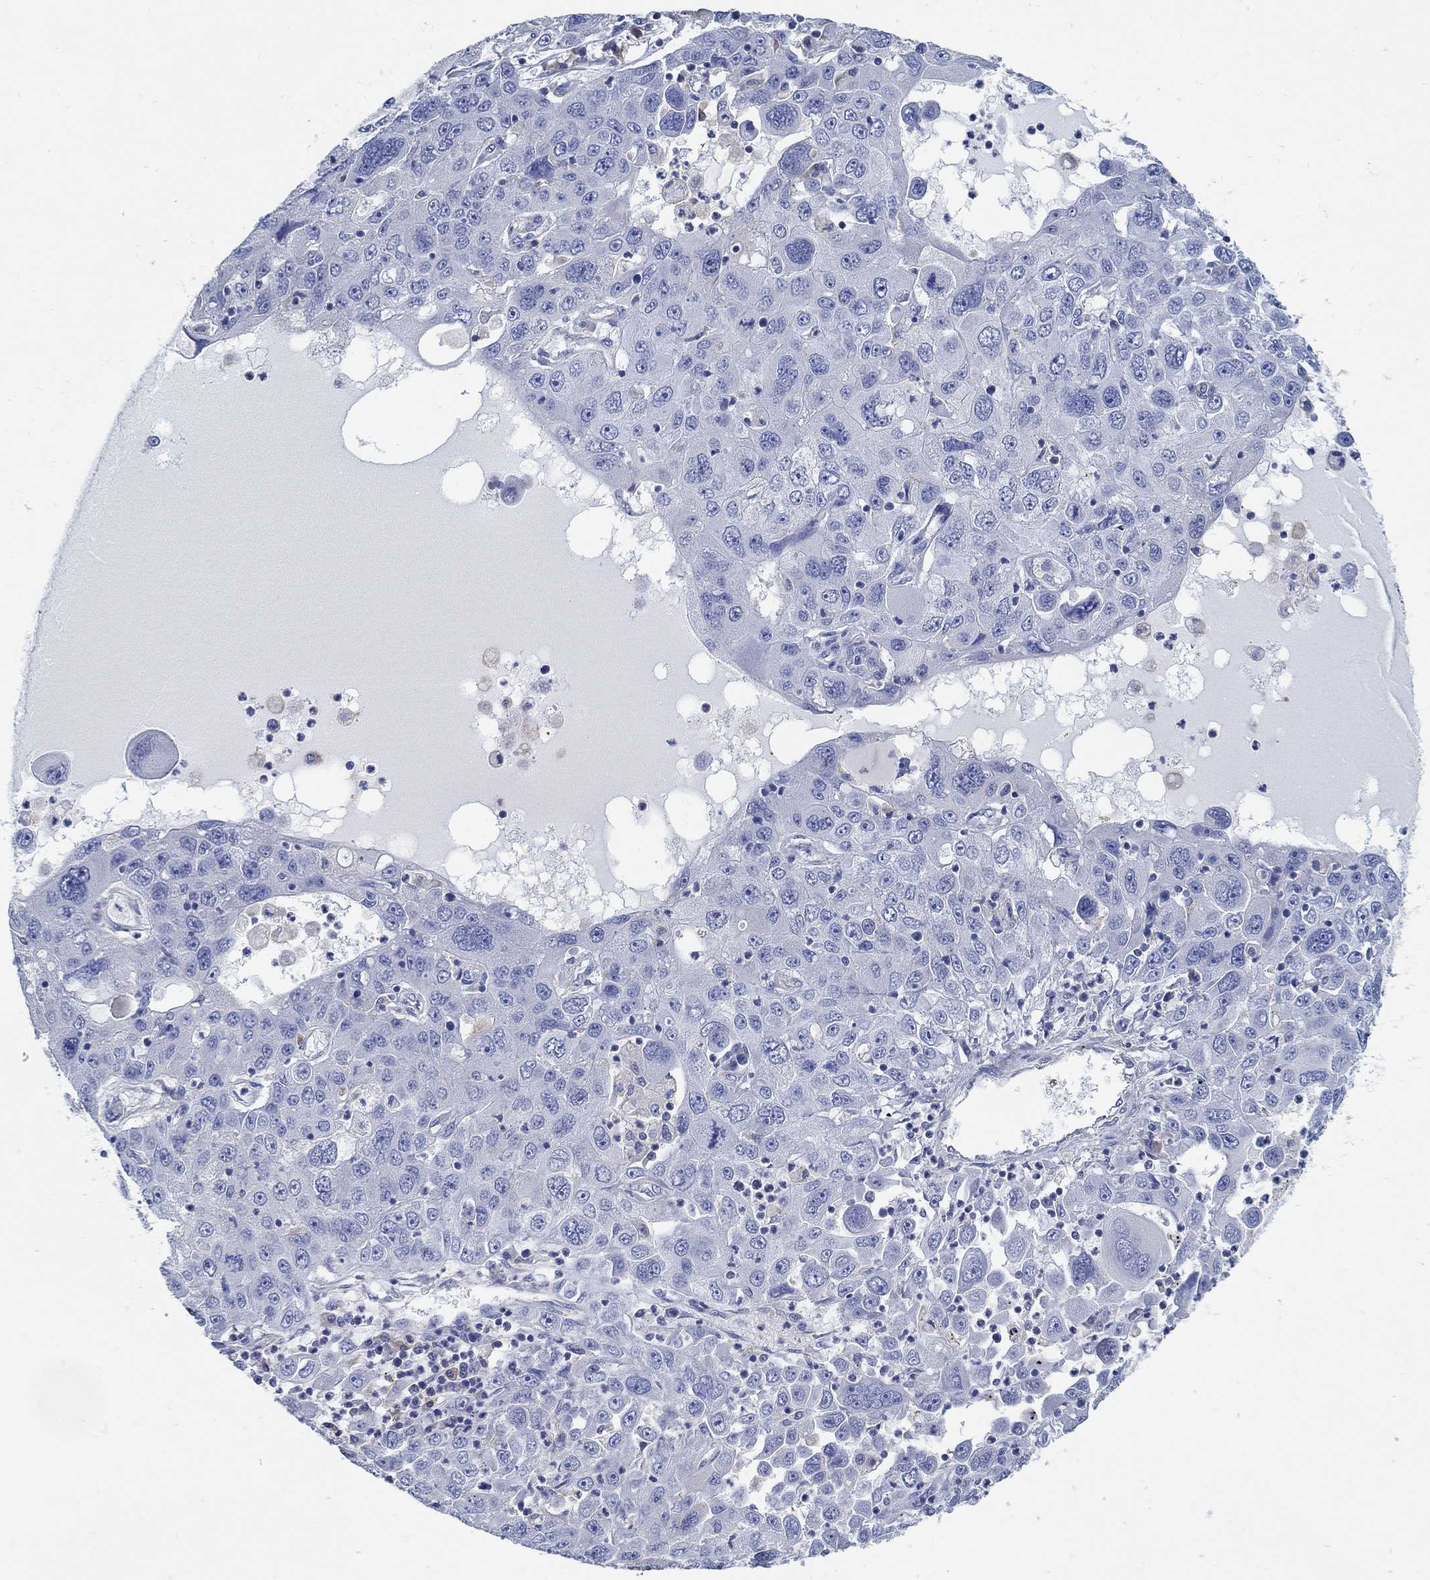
{"staining": {"intensity": "negative", "quantity": "none", "location": "none"}, "tissue": "stomach cancer", "cell_type": "Tumor cells", "image_type": "cancer", "snomed": [{"axis": "morphology", "description": "Adenocarcinoma, NOS"}, {"axis": "topography", "description": "Stomach"}], "caption": "An image of stomach cancer (adenocarcinoma) stained for a protein exhibits no brown staining in tumor cells.", "gene": "PCDH11X", "patient": {"sex": "male", "age": 56}}